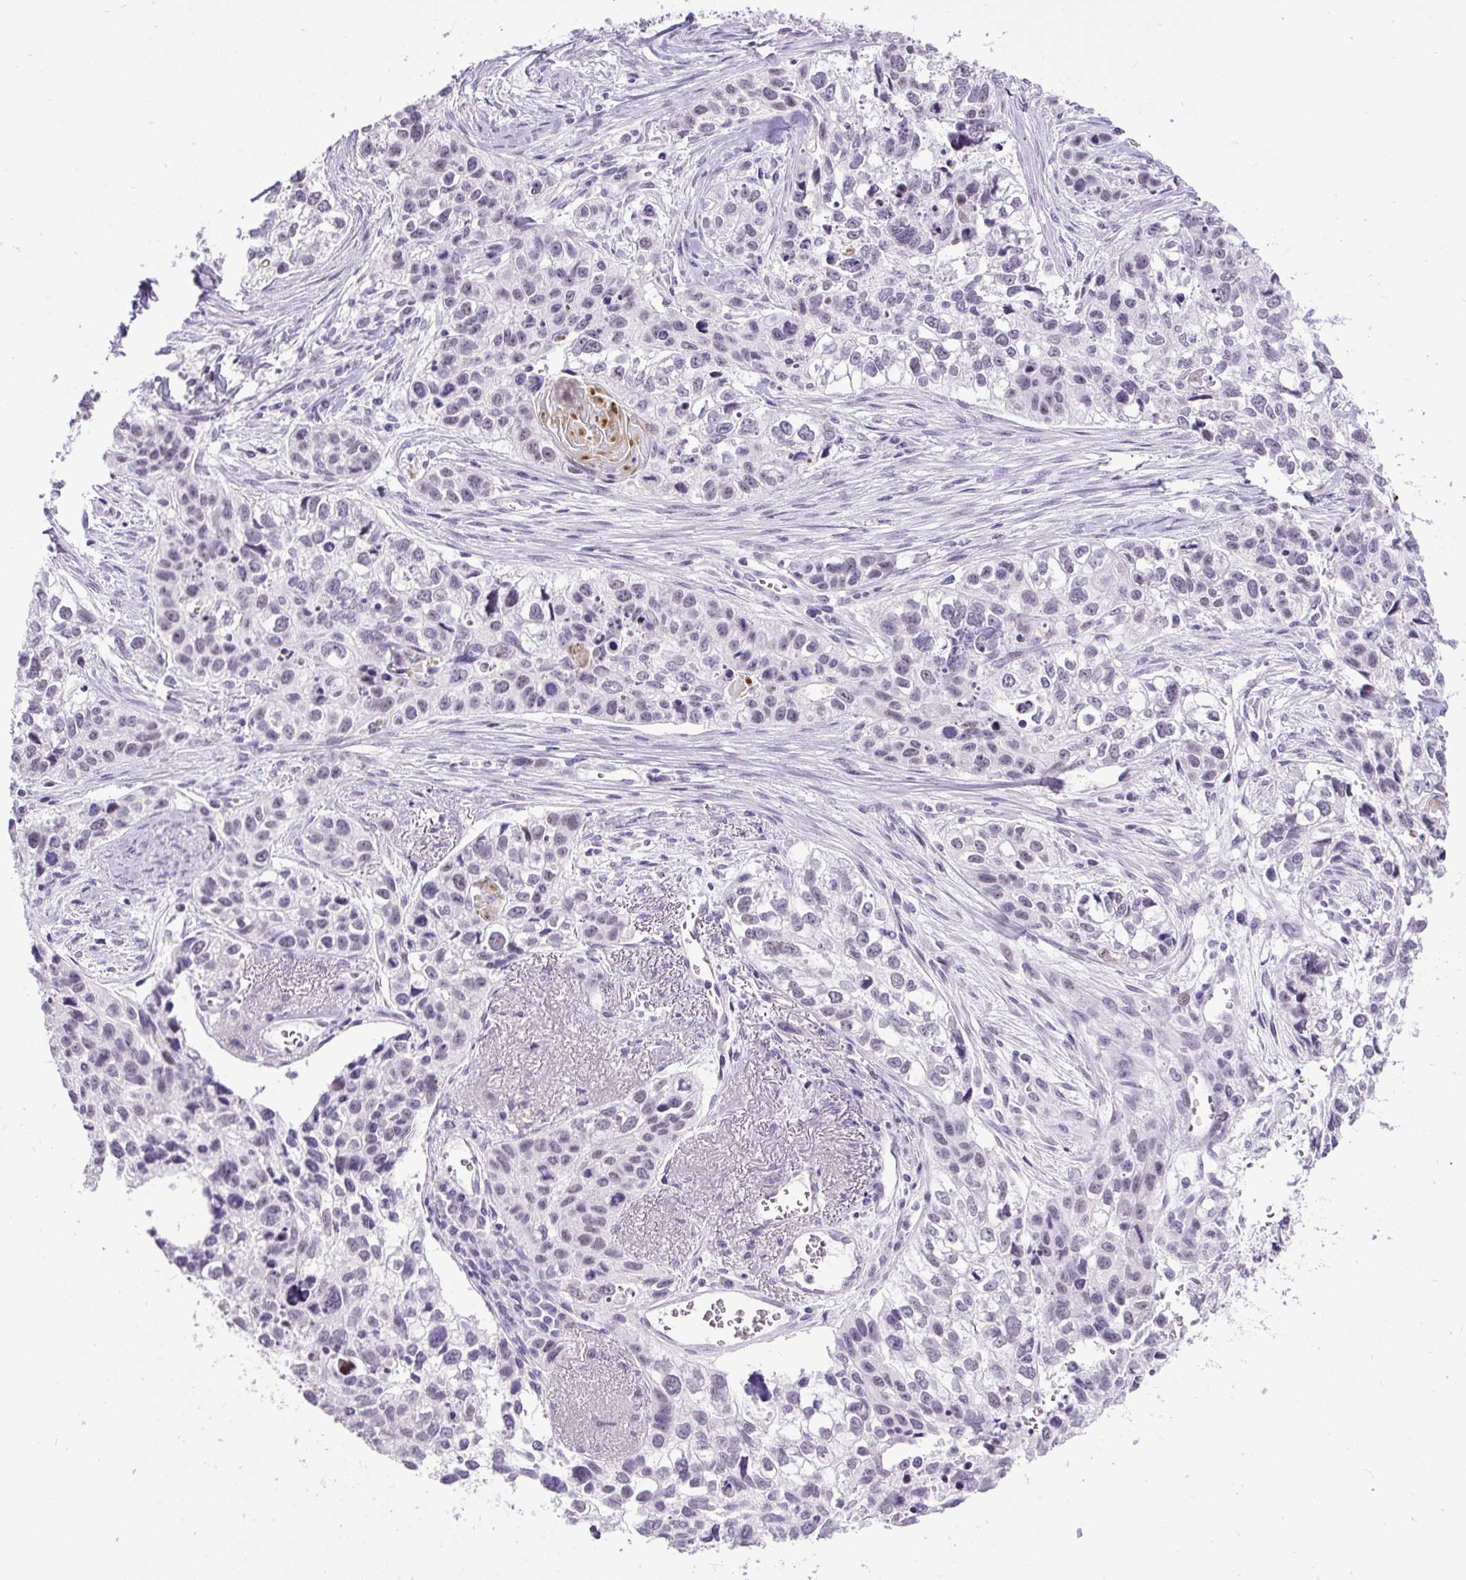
{"staining": {"intensity": "weak", "quantity": "<25%", "location": "nuclear"}, "tissue": "lung cancer", "cell_type": "Tumor cells", "image_type": "cancer", "snomed": [{"axis": "morphology", "description": "Squamous cell carcinoma, NOS"}, {"axis": "topography", "description": "Lung"}], "caption": "Squamous cell carcinoma (lung) stained for a protein using IHC demonstrates no expression tumor cells.", "gene": "WNT10B", "patient": {"sex": "male", "age": 74}}